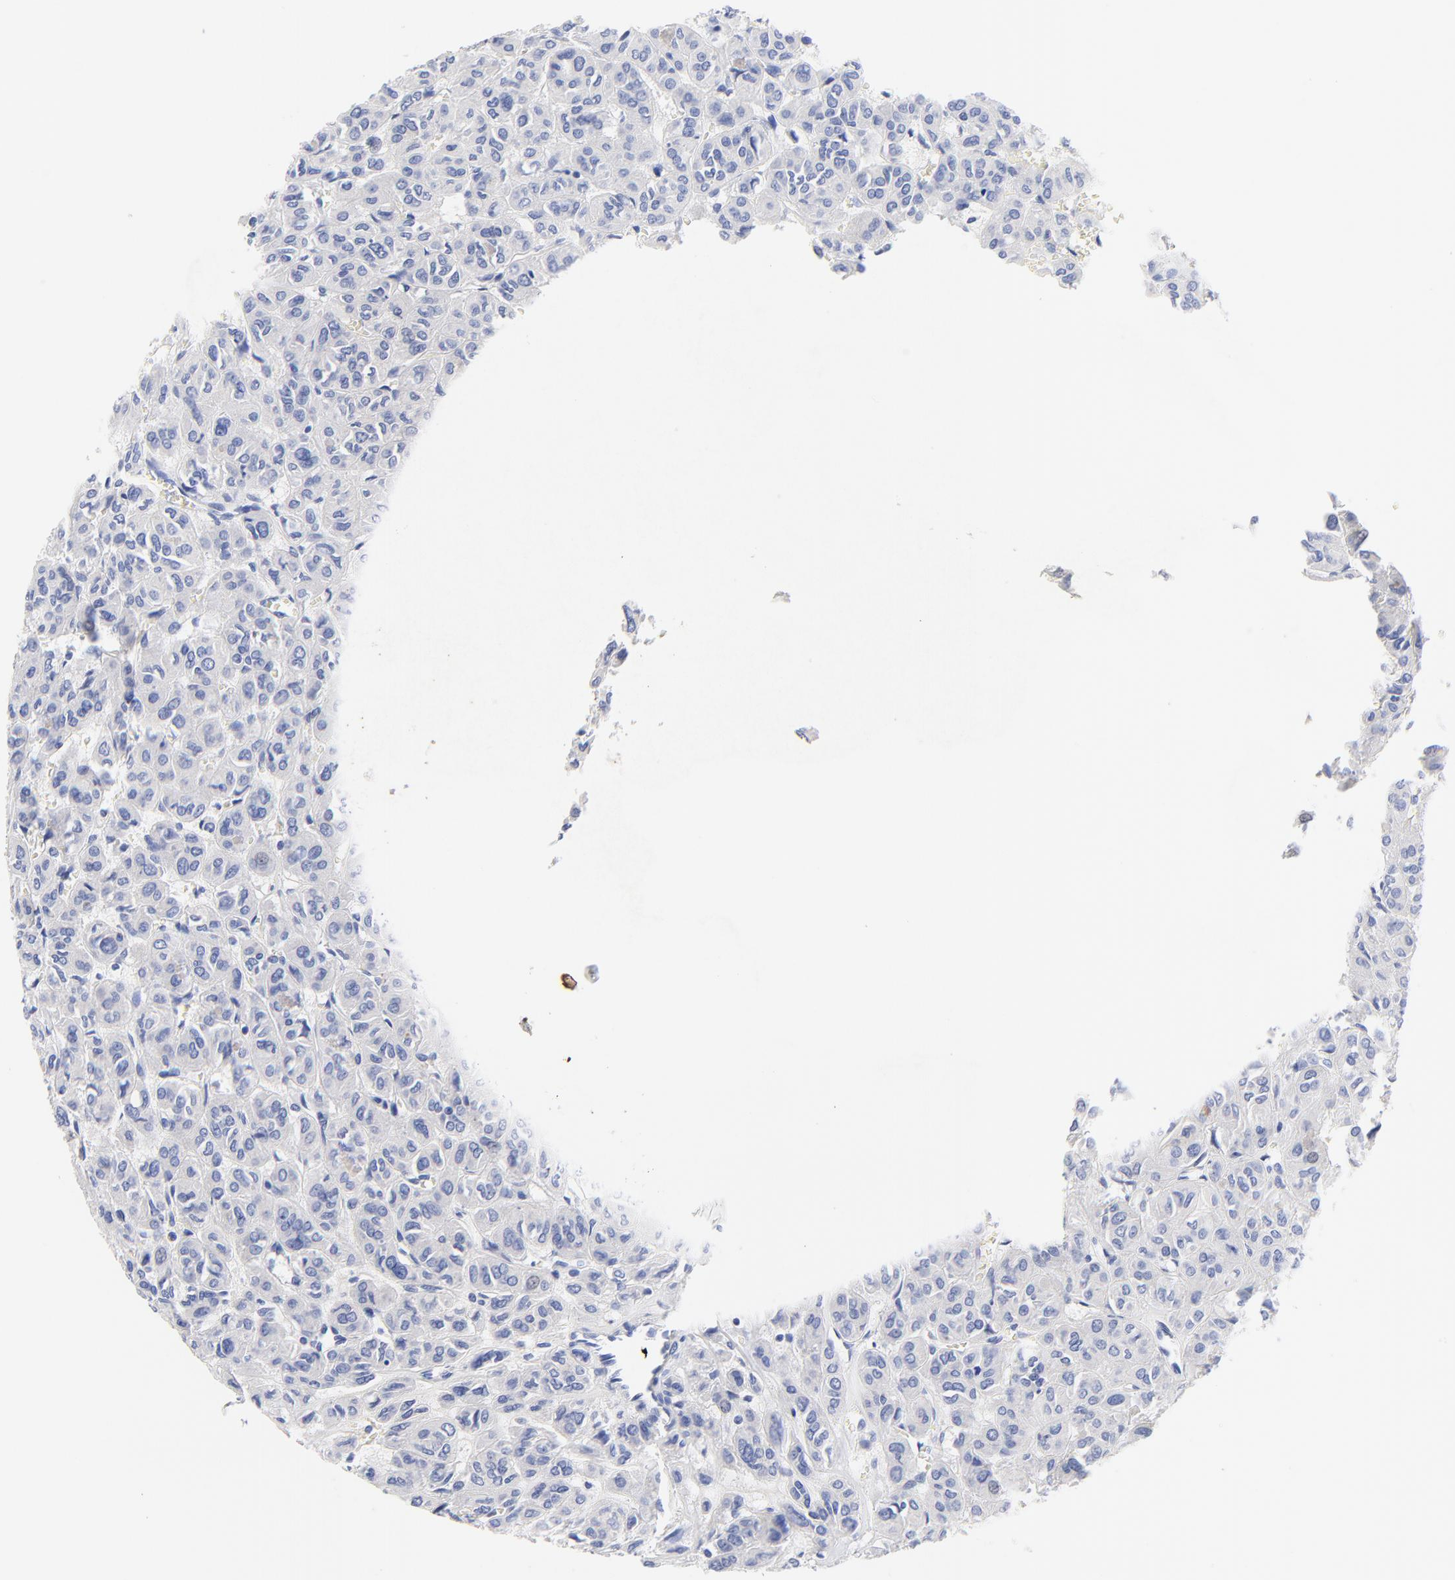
{"staining": {"intensity": "negative", "quantity": "none", "location": "none"}, "tissue": "thyroid cancer", "cell_type": "Tumor cells", "image_type": "cancer", "snomed": [{"axis": "morphology", "description": "Follicular adenoma carcinoma, NOS"}, {"axis": "topography", "description": "Thyroid gland"}], "caption": "Thyroid follicular adenoma carcinoma was stained to show a protein in brown. There is no significant staining in tumor cells.", "gene": "FBXO10", "patient": {"sex": "female", "age": 71}}